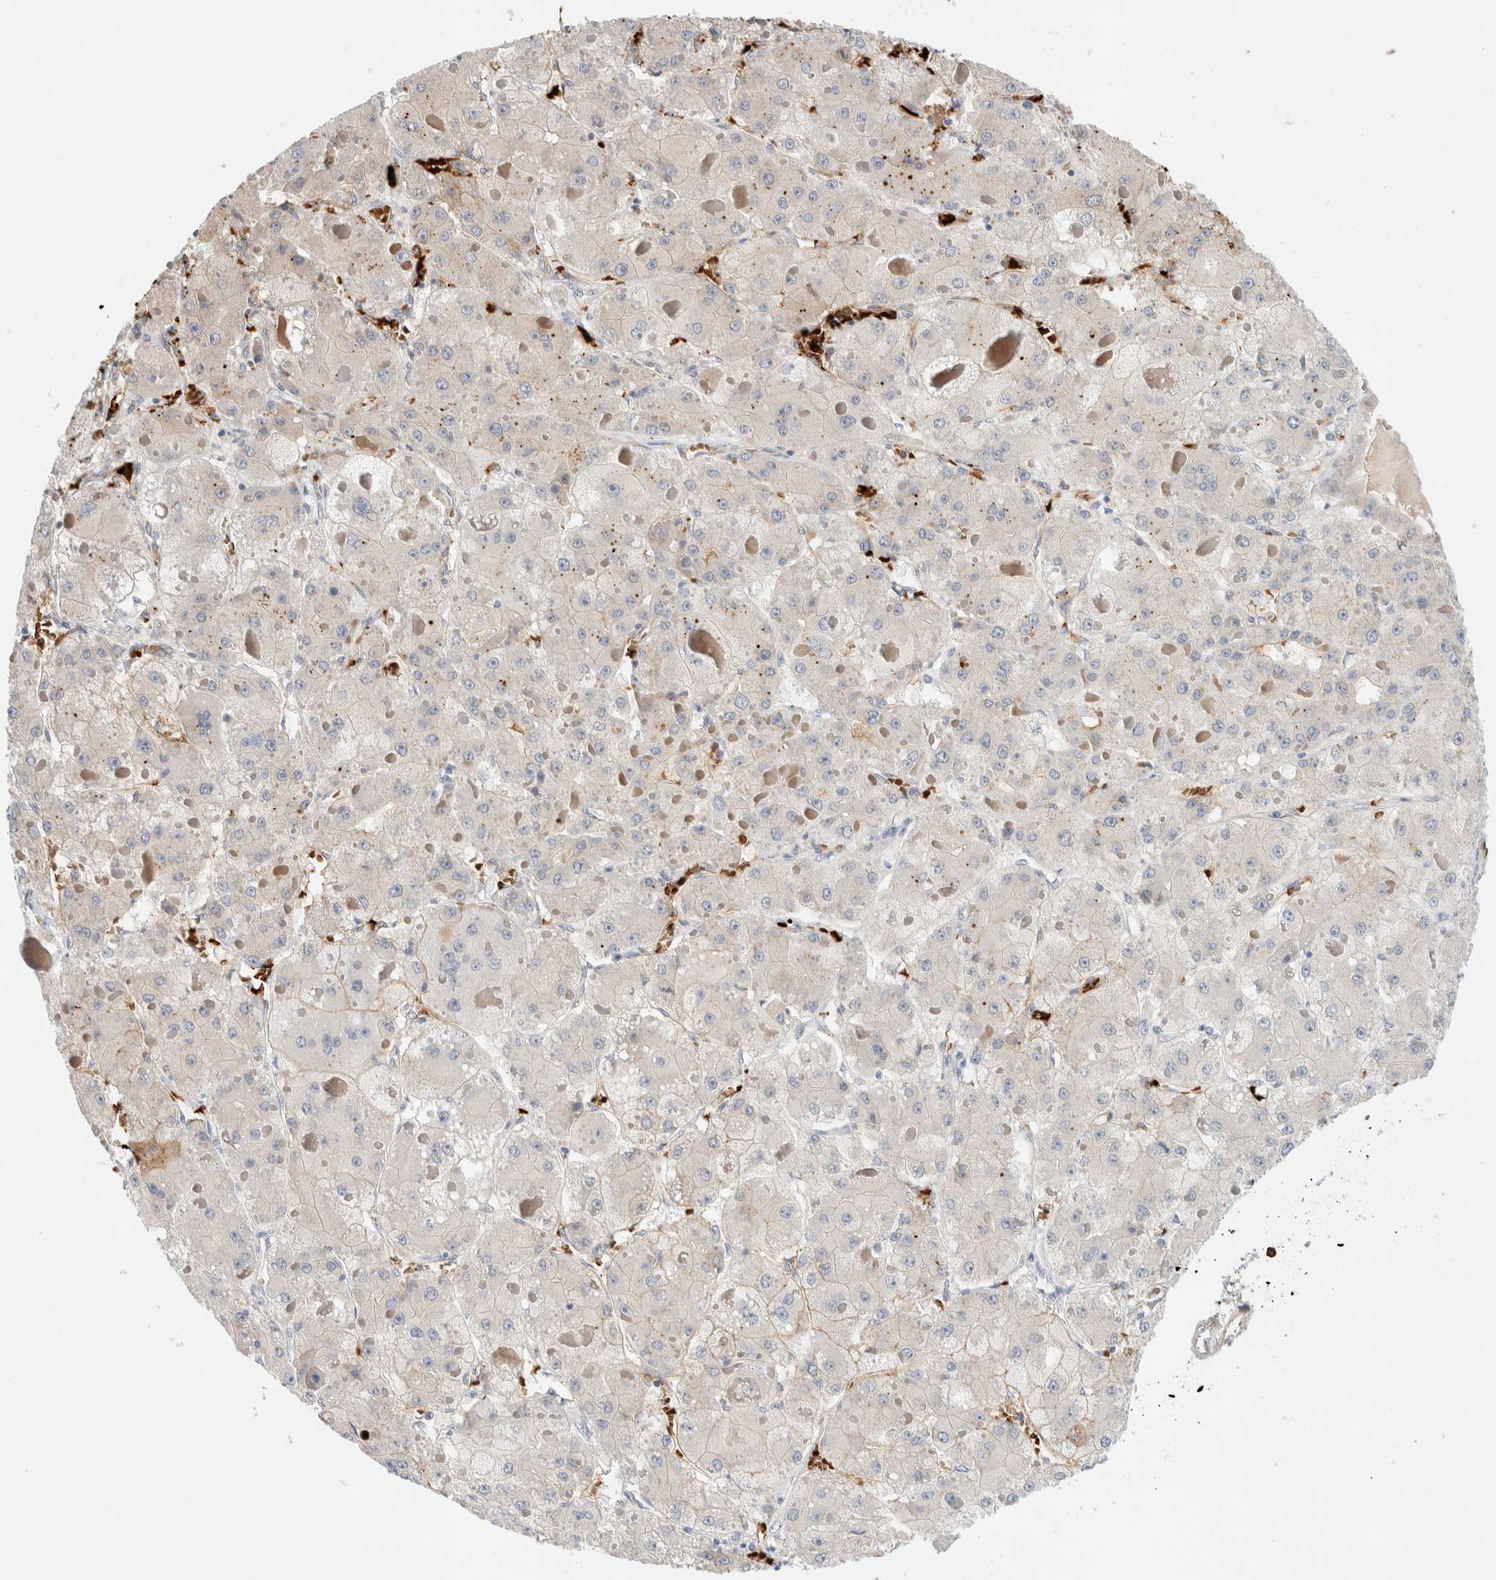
{"staining": {"intensity": "weak", "quantity": "<25%", "location": "cytoplasmic/membranous"}, "tissue": "liver cancer", "cell_type": "Tumor cells", "image_type": "cancer", "snomed": [{"axis": "morphology", "description": "Carcinoma, Hepatocellular, NOS"}, {"axis": "topography", "description": "Liver"}], "caption": "Micrograph shows no significant protein positivity in tumor cells of liver cancer.", "gene": "MST1", "patient": {"sex": "female", "age": 73}}